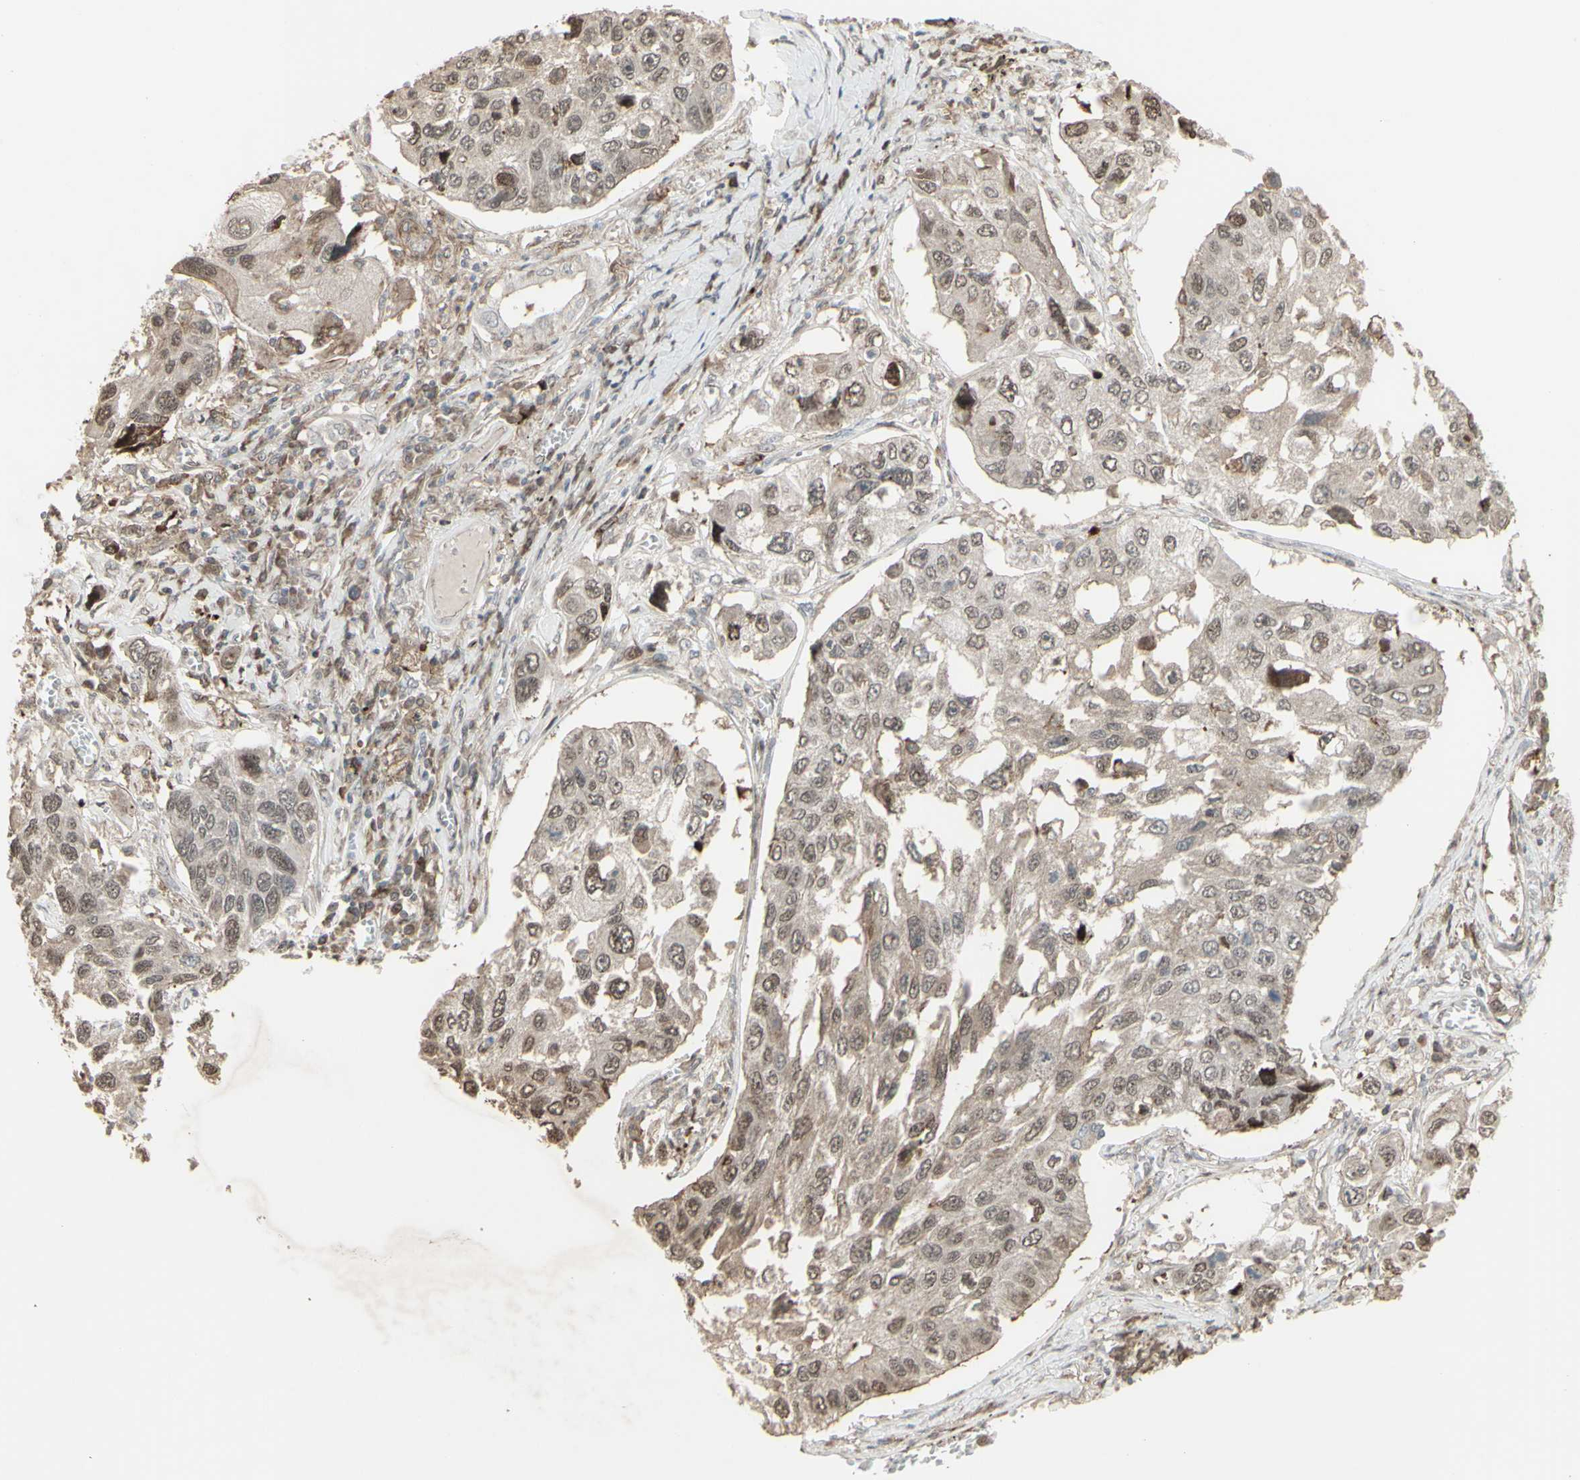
{"staining": {"intensity": "weak", "quantity": "25%-75%", "location": "nuclear"}, "tissue": "lung cancer", "cell_type": "Tumor cells", "image_type": "cancer", "snomed": [{"axis": "morphology", "description": "Squamous cell carcinoma, NOS"}, {"axis": "topography", "description": "Lung"}], "caption": "Approximately 25%-75% of tumor cells in lung cancer (squamous cell carcinoma) show weak nuclear protein staining as visualized by brown immunohistochemical staining.", "gene": "CD33", "patient": {"sex": "male", "age": 71}}